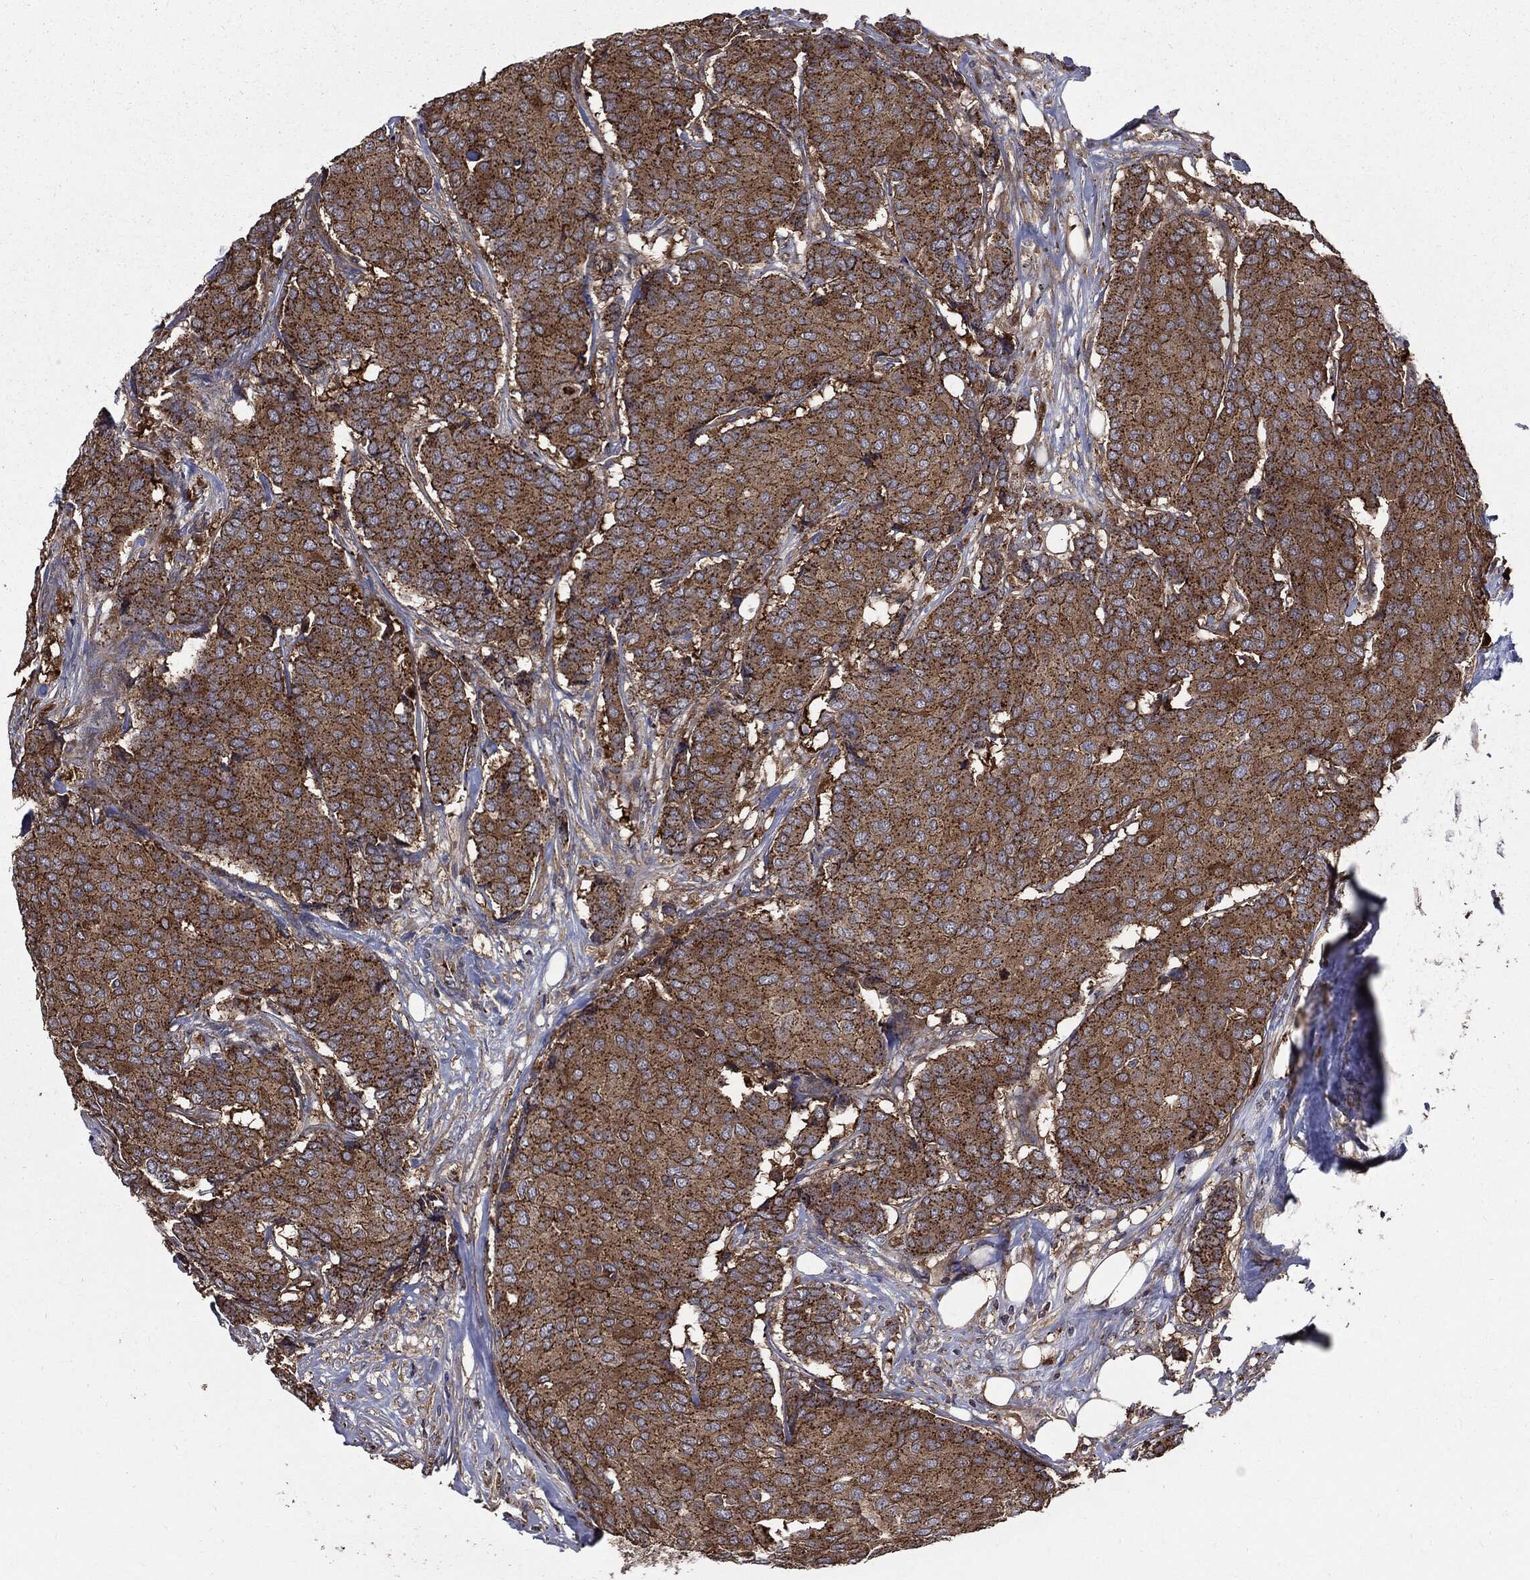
{"staining": {"intensity": "strong", "quantity": ">75%", "location": "cytoplasmic/membranous"}, "tissue": "breast cancer", "cell_type": "Tumor cells", "image_type": "cancer", "snomed": [{"axis": "morphology", "description": "Duct carcinoma"}, {"axis": "topography", "description": "Breast"}], "caption": "Immunohistochemical staining of human breast cancer (infiltrating ductal carcinoma) shows high levels of strong cytoplasmic/membranous positivity in approximately >75% of tumor cells.", "gene": "PDCD6IP", "patient": {"sex": "female", "age": 75}}